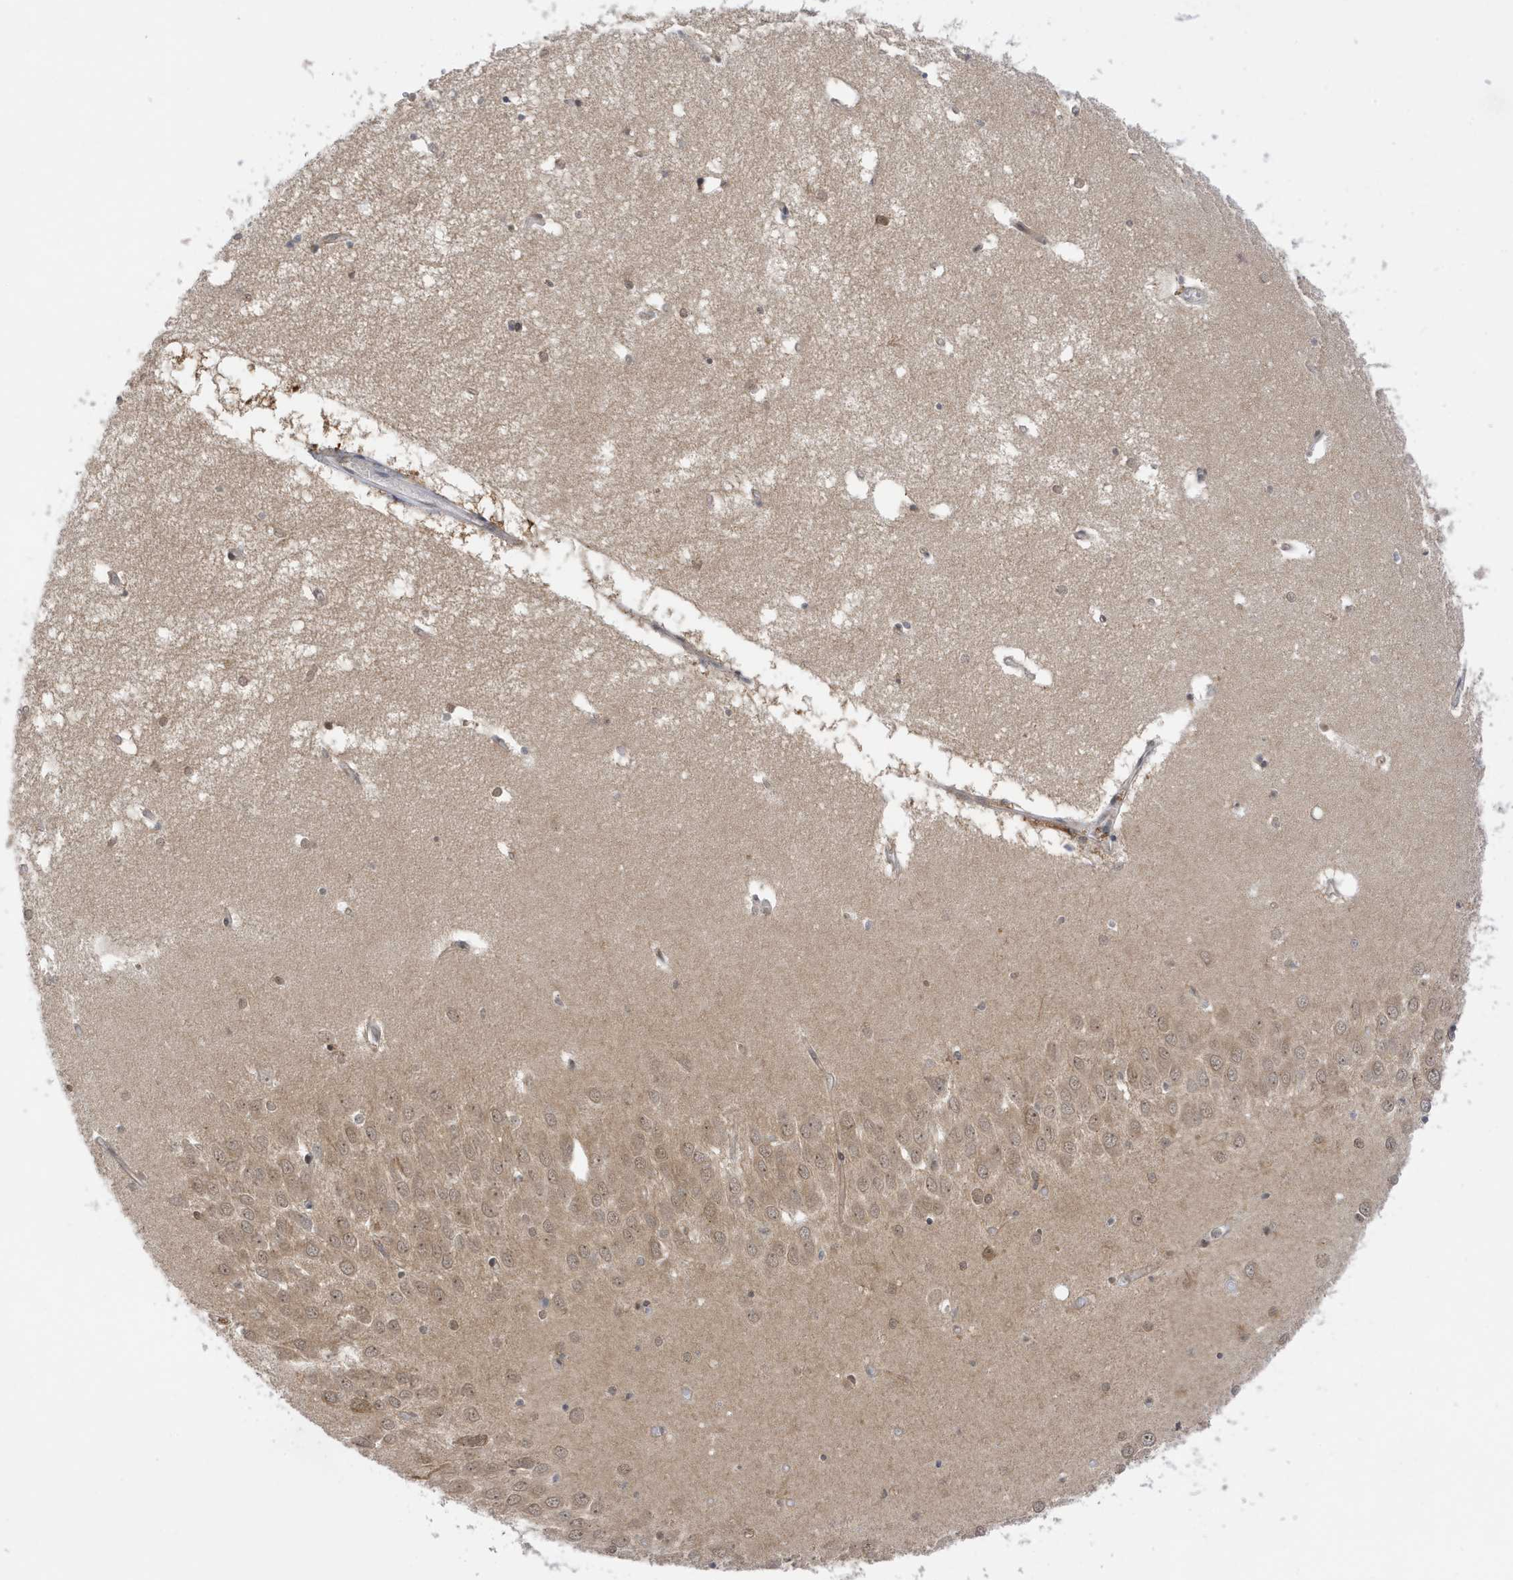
{"staining": {"intensity": "weak", "quantity": "25%-75%", "location": "nuclear"}, "tissue": "hippocampus", "cell_type": "Glial cells", "image_type": "normal", "snomed": [{"axis": "morphology", "description": "Normal tissue, NOS"}, {"axis": "topography", "description": "Hippocampus"}], "caption": "Hippocampus stained with DAB (3,3'-diaminobenzidine) IHC reveals low levels of weak nuclear positivity in approximately 25%-75% of glial cells. (DAB (3,3'-diaminobenzidine) IHC, brown staining for protein, blue staining for nuclei).", "gene": "TAB3", "patient": {"sex": "male", "age": 70}}